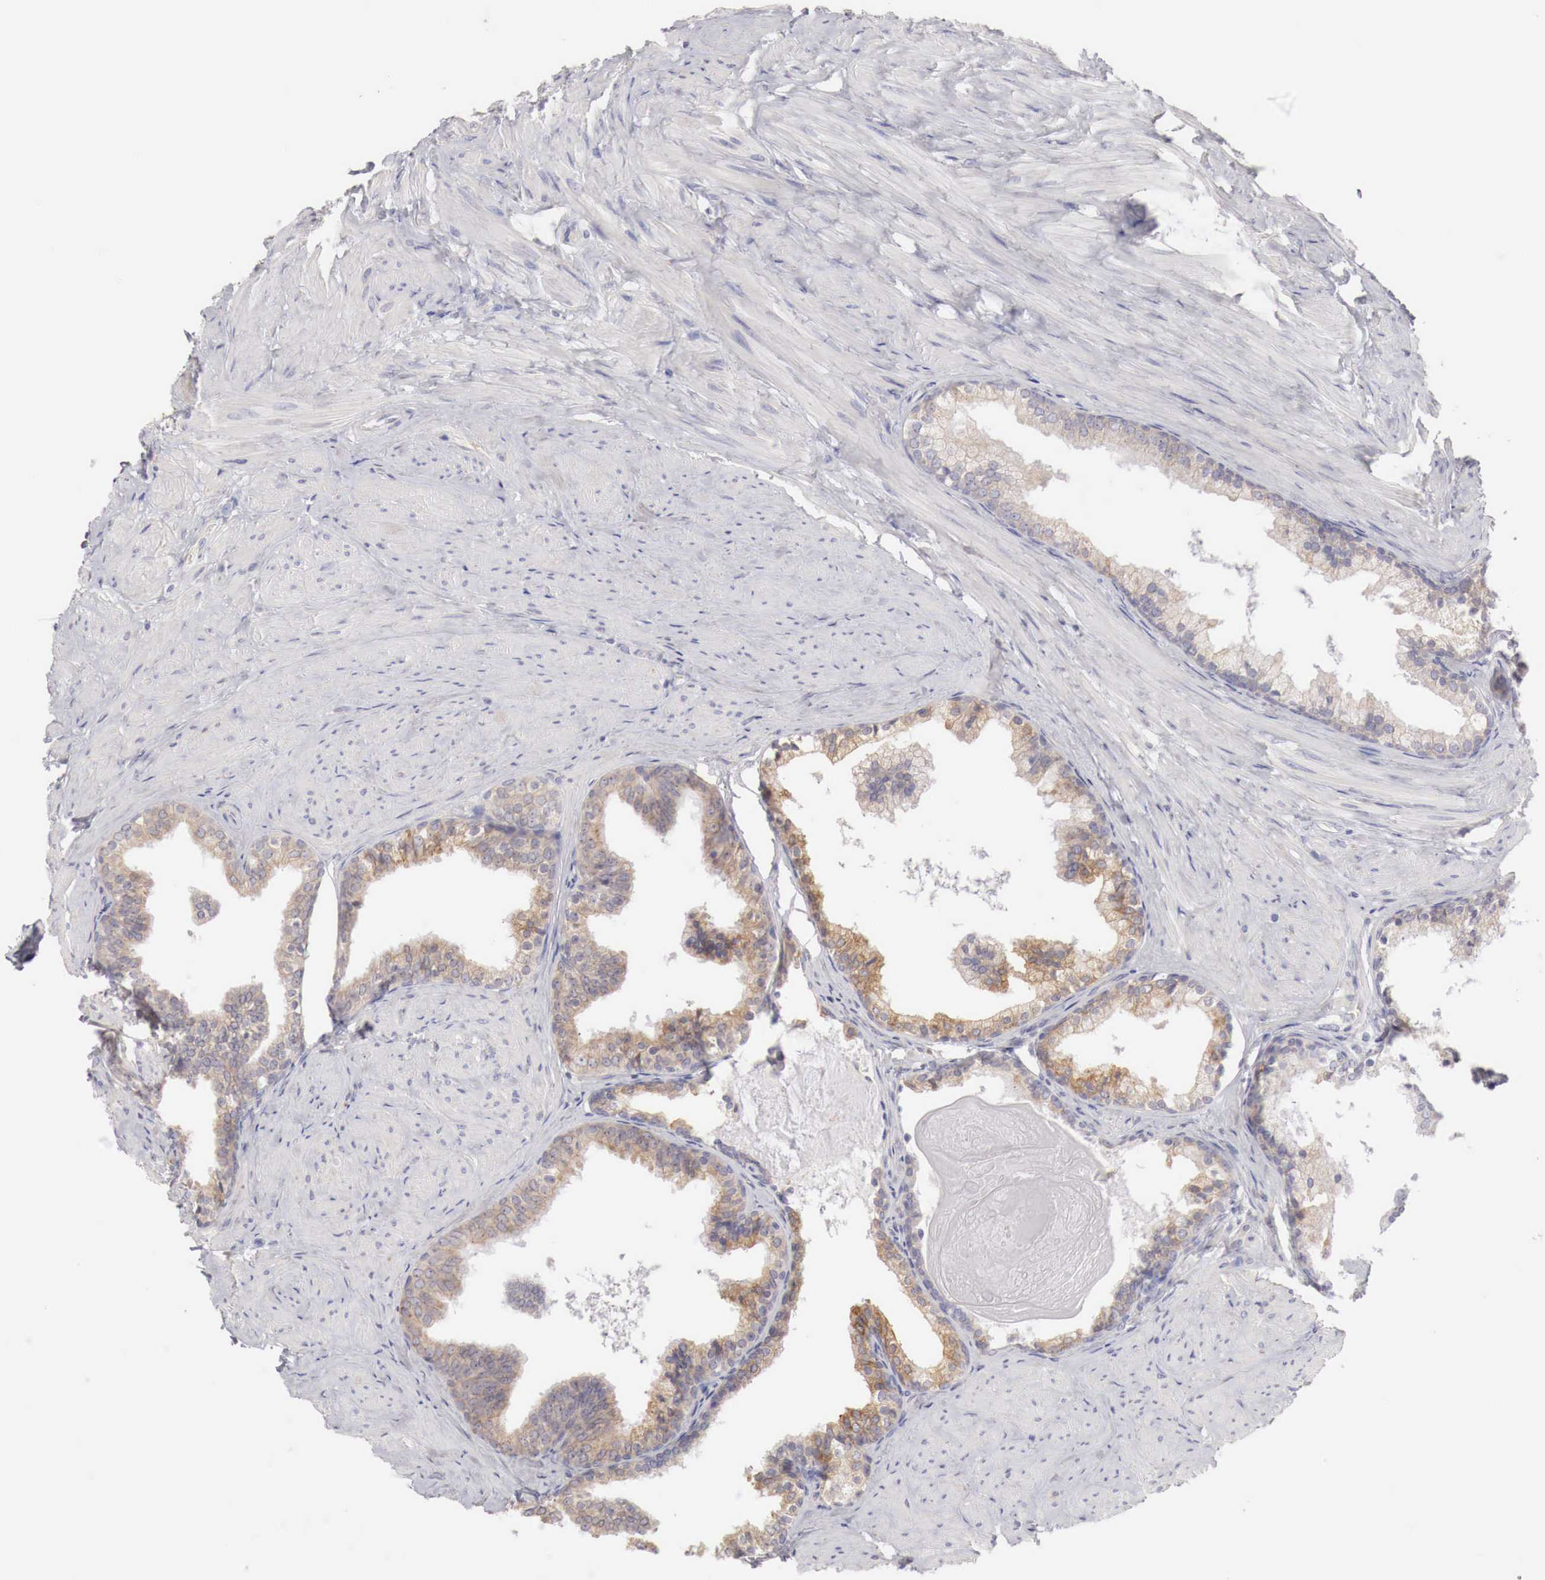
{"staining": {"intensity": "weak", "quantity": "25%-75%", "location": "cytoplasmic/membranous"}, "tissue": "prostate", "cell_type": "Glandular cells", "image_type": "normal", "snomed": [{"axis": "morphology", "description": "Normal tissue, NOS"}, {"axis": "topography", "description": "Prostate"}], "caption": "Immunohistochemistry of benign prostate shows low levels of weak cytoplasmic/membranous expression in approximately 25%-75% of glandular cells. Nuclei are stained in blue.", "gene": "NSDHL", "patient": {"sex": "male", "age": 65}}